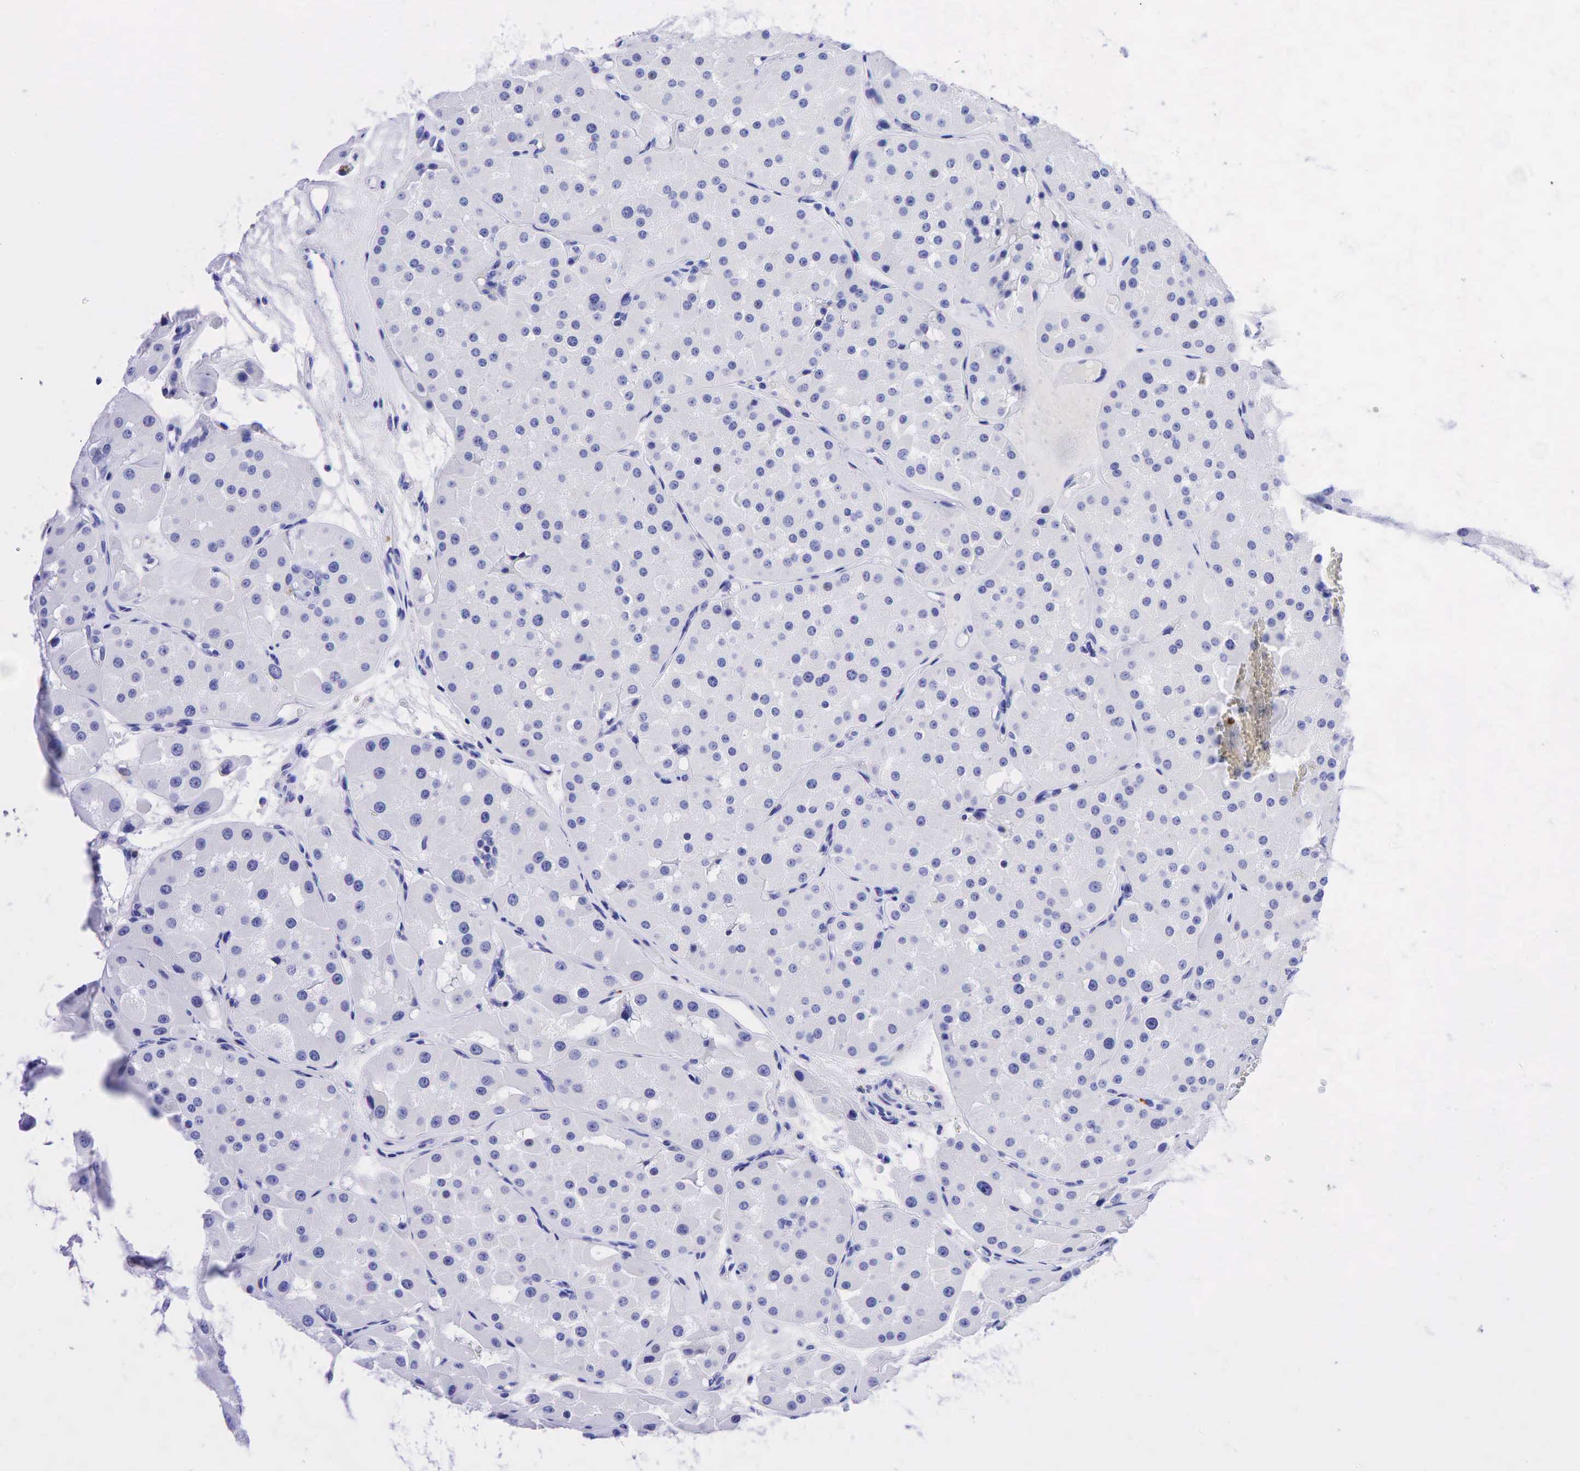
{"staining": {"intensity": "negative", "quantity": "none", "location": "none"}, "tissue": "renal cancer", "cell_type": "Tumor cells", "image_type": "cancer", "snomed": [{"axis": "morphology", "description": "Adenocarcinoma, uncertain malignant potential"}, {"axis": "topography", "description": "Kidney"}], "caption": "Immunohistochemical staining of human adenocarcinoma,  uncertain malignant potential (renal) shows no significant staining in tumor cells.", "gene": "FUT4", "patient": {"sex": "male", "age": 63}}